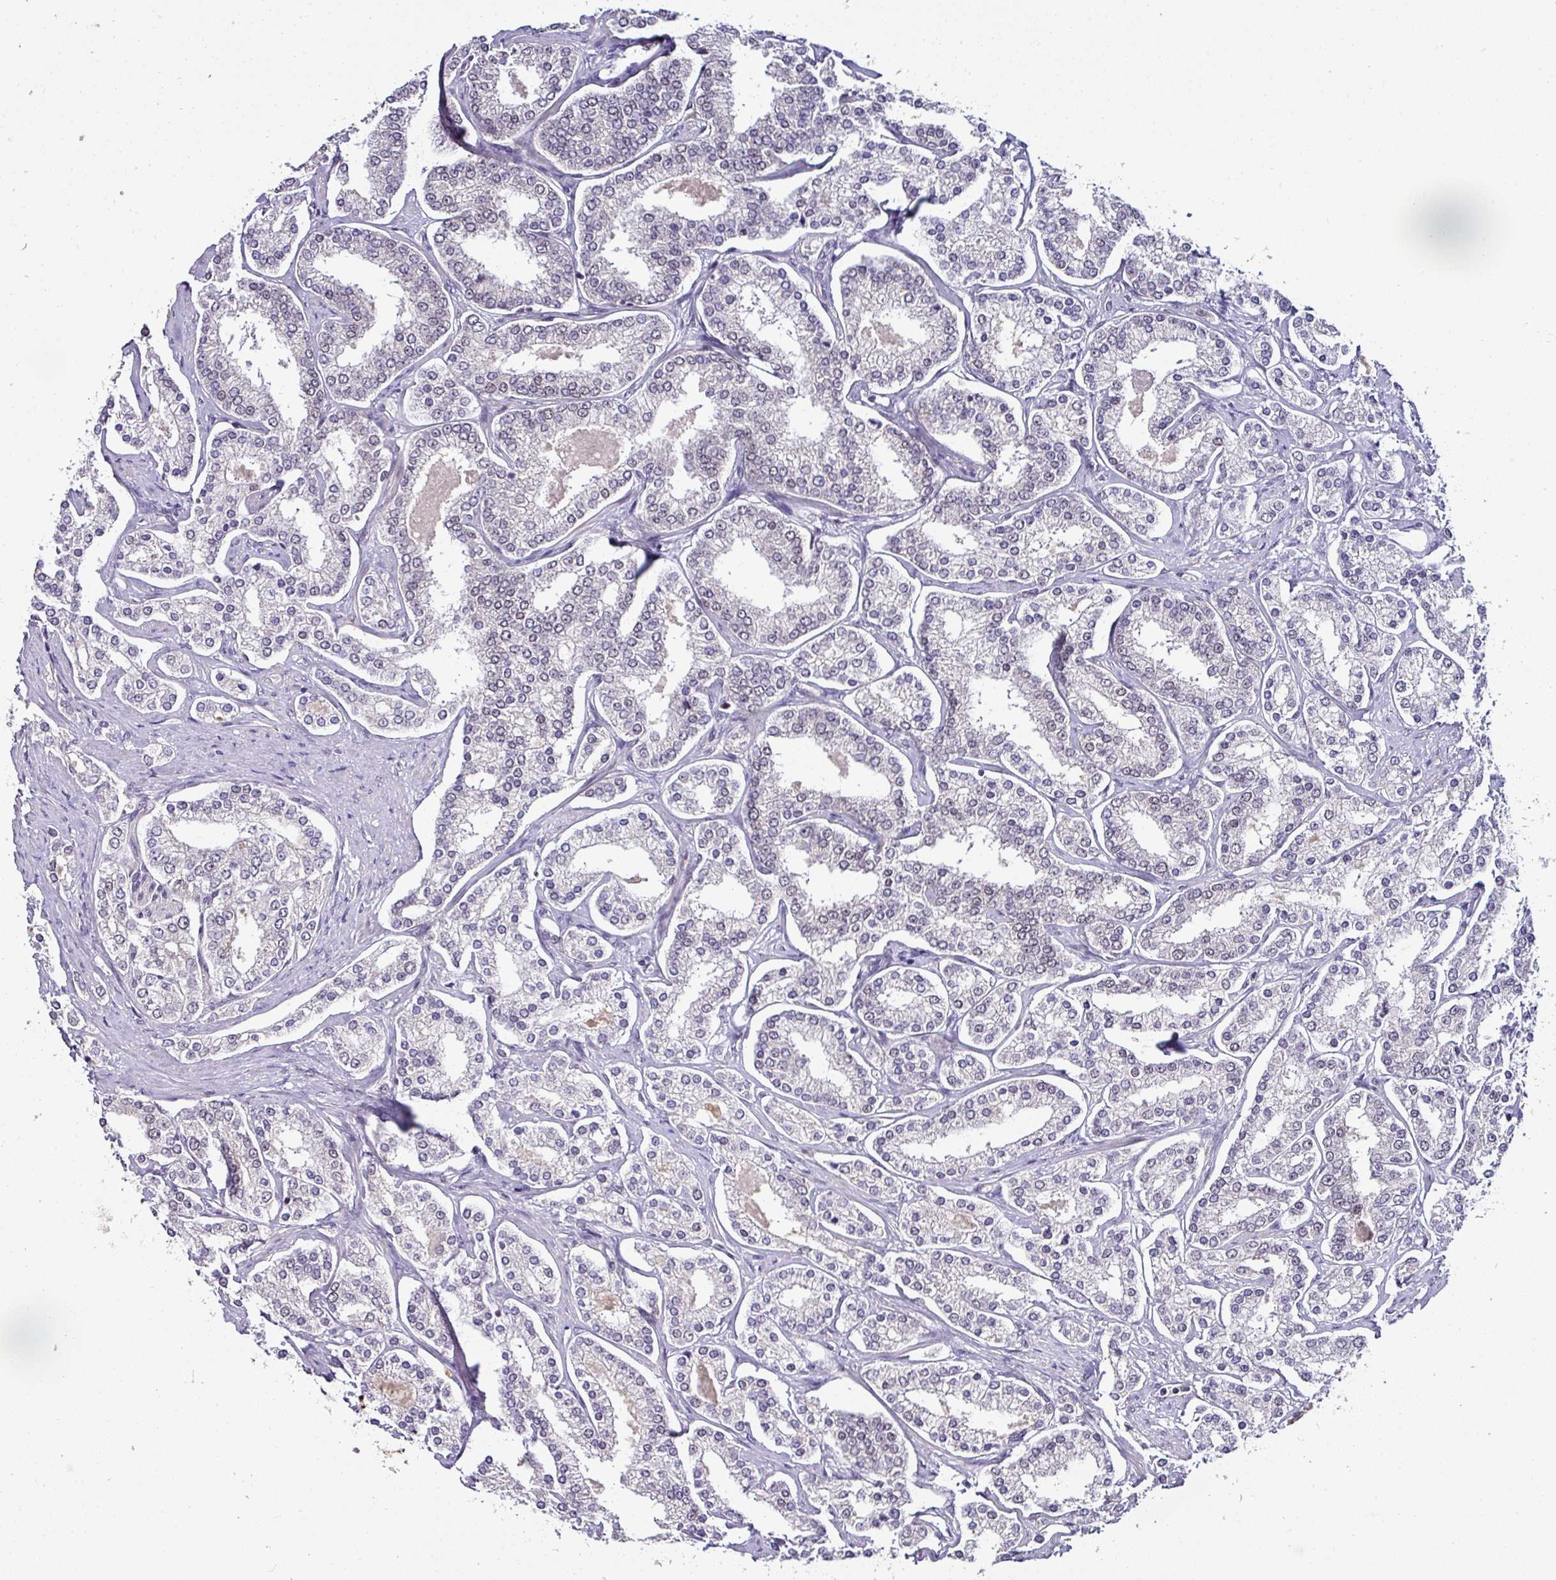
{"staining": {"intensity": "negative", "quantity": "none", "location": "none"}, "tissue": "prostate cancer", "cell_type": "Tumor cells", "image_type": "cancer", "snomed": [{"axis": "morphology", "description": "Normal tissue, NOS"}, {"axis": "morphology", "description": "Adenocarcinoma, High grade"}, {"axis": "topography", "description": "Prostate"}], "caption": "Image shows no significant protein expression in tumor cells of high-grade adenocarcinoma (prostate). The staining was performed using DAB to visualize the protein expression in brown, while the nuclei were stained in blue with hematoxylin (Magnification: 20x).", "gene": "NAPSA", "patient": {"sex": "male", "age": 83}}